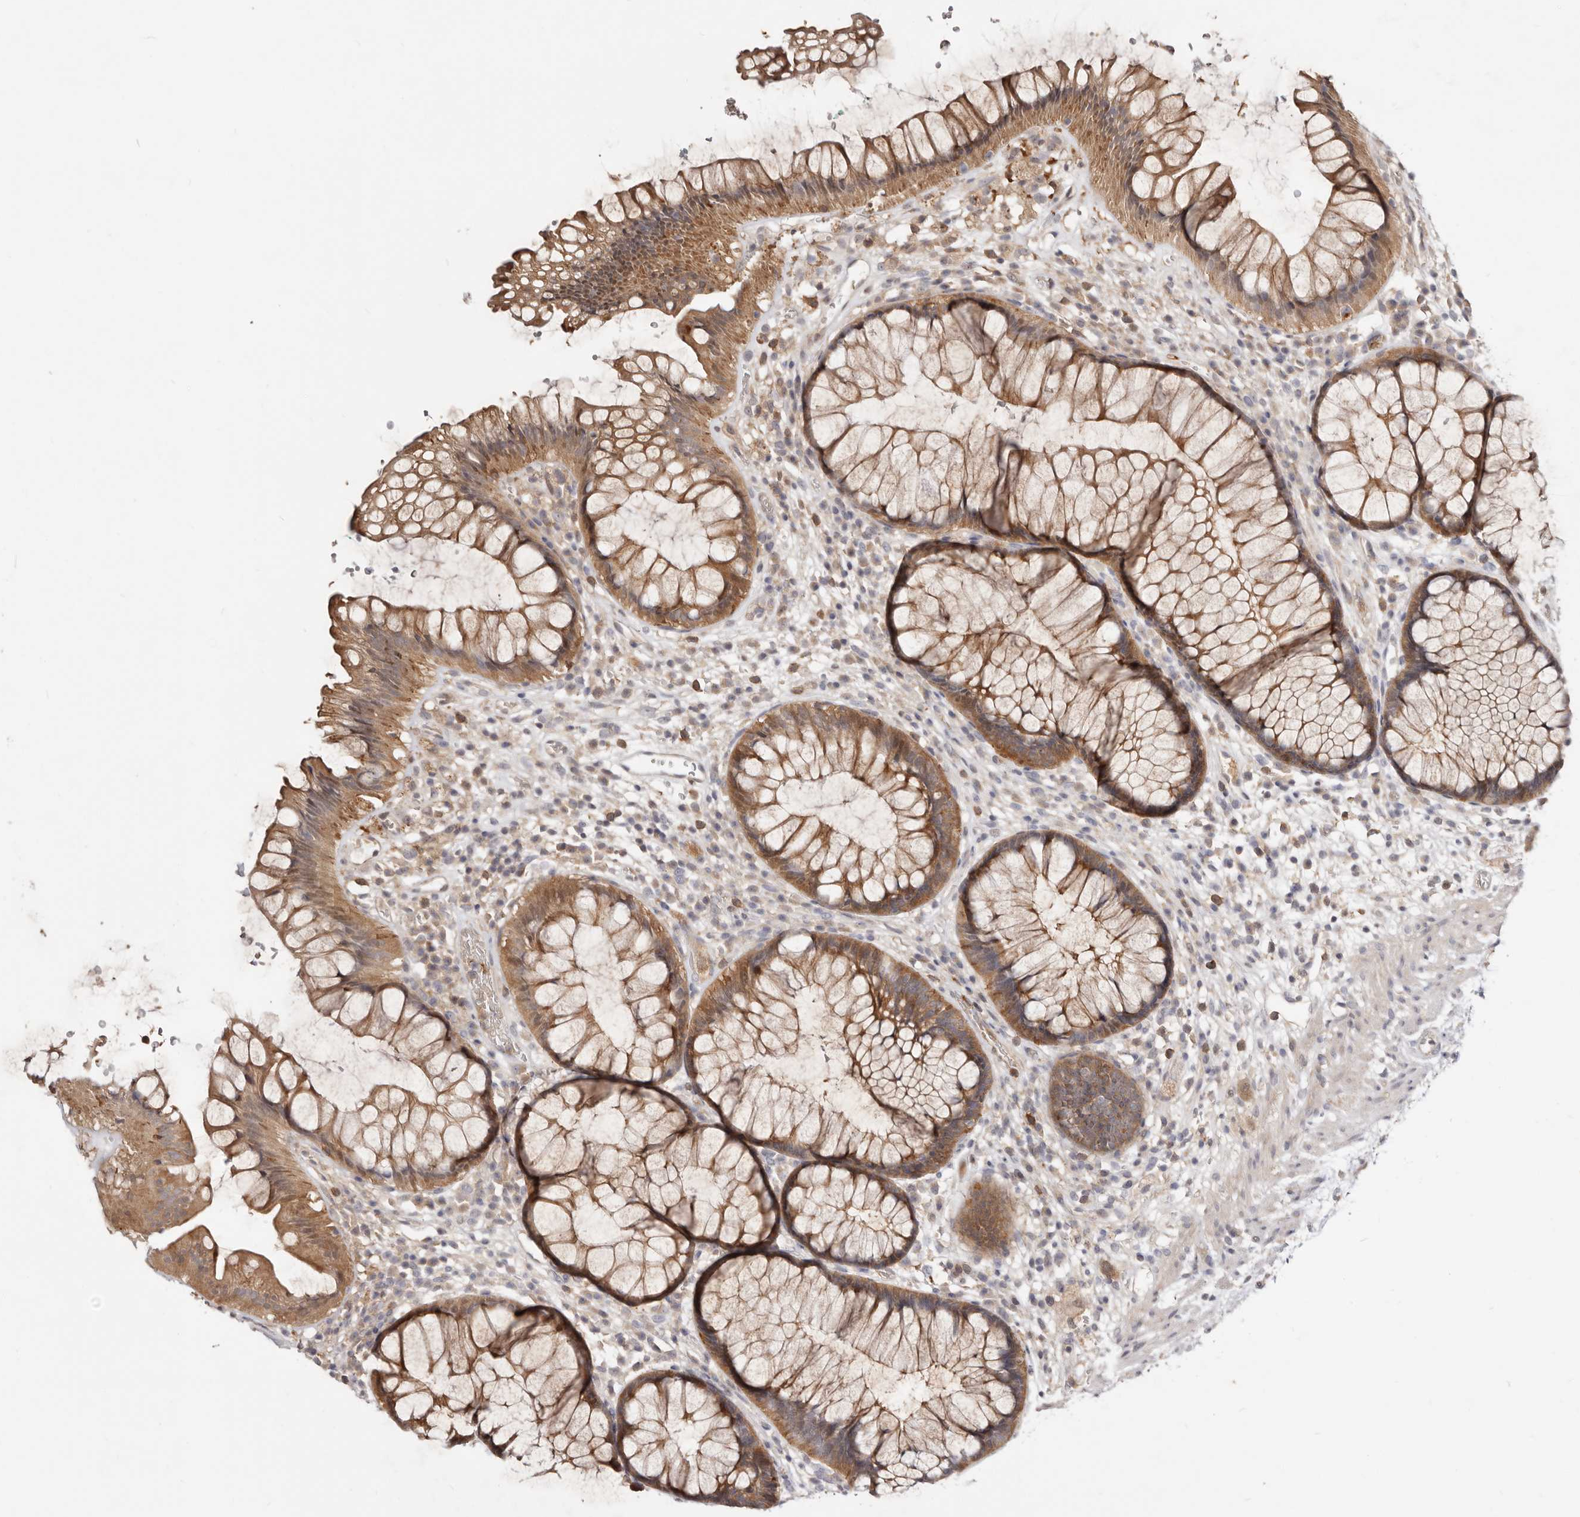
{"staining": {"intensity": "moderate", "quantity": ">75%", "location": "cytoplasmic/membranous"}, "tissue": "rectum", "cell_type": "Glandular cells", "image_type": "normal", "snomed": [{"axis": "morphology", "description": "Normal tissue, NOS"}, {"axis": "topography", "description": "Rectum"}], "caption": "An immunohistochemistry (IHC) micrograph of unremarkable tissue is shown. Protein staining in brown highlights moderate cytoplasmic/membranous positivity in rectum within glandular cells.", "gene": "TC2N", "patient": {"sex": "male", "age": 51}}